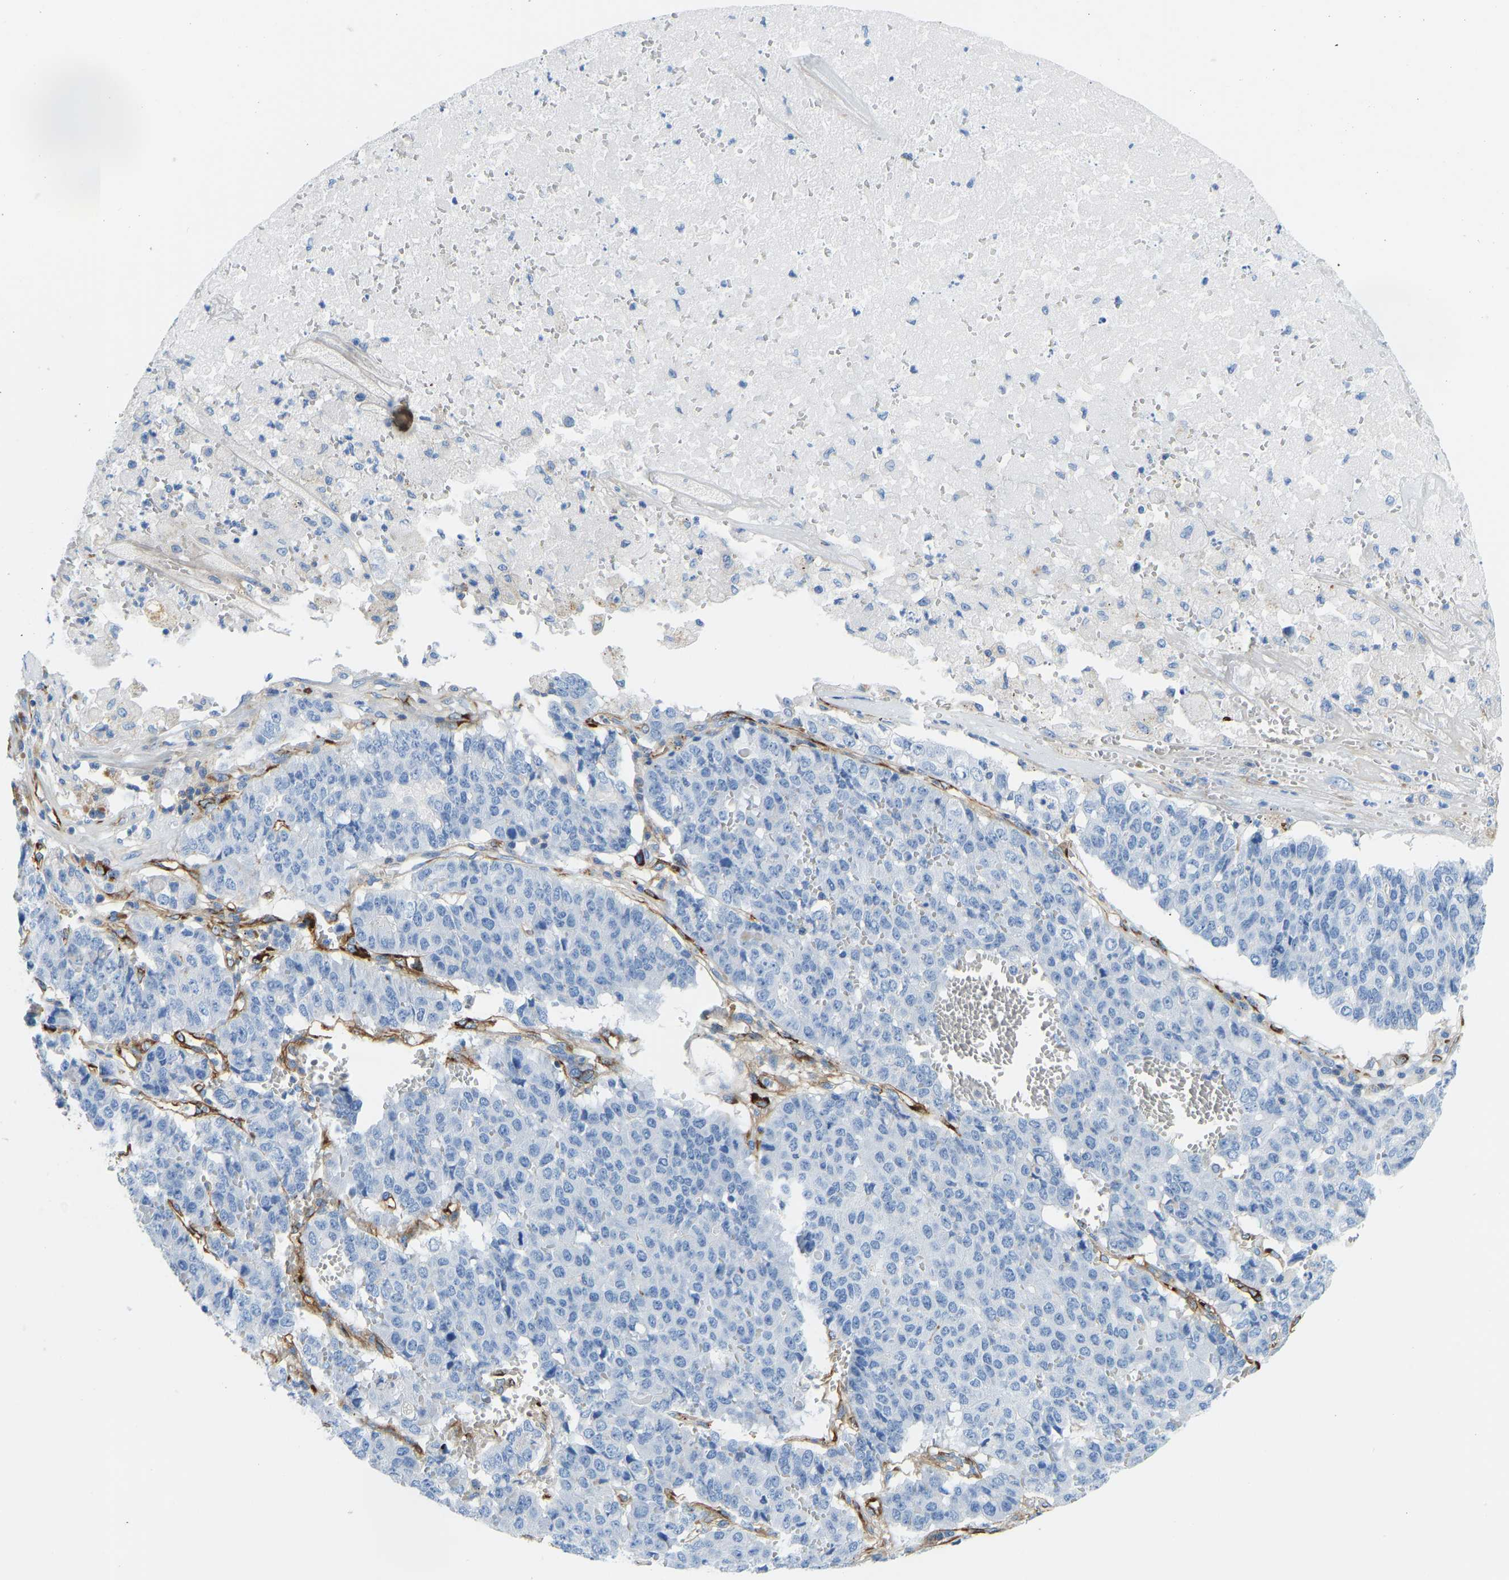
{"staining": {"intensity": "negative", "quantity": "none", "location": "none"}, "tissue": "pancreatic cancer", "cell_type": "Tumor cells", "image_type": "cancer", "snomed": [{"axis": "morphology", "description": "Adenocarcinoma, NOS"}, {"axis": "topography", "description": "Pancreas"}], "caption": "The image shows no staining of tumor cells in pancreatic cancer (adenocarcinoma).", "gene": "COL15A1", "patient": {"sex": "male", "age": 50}}